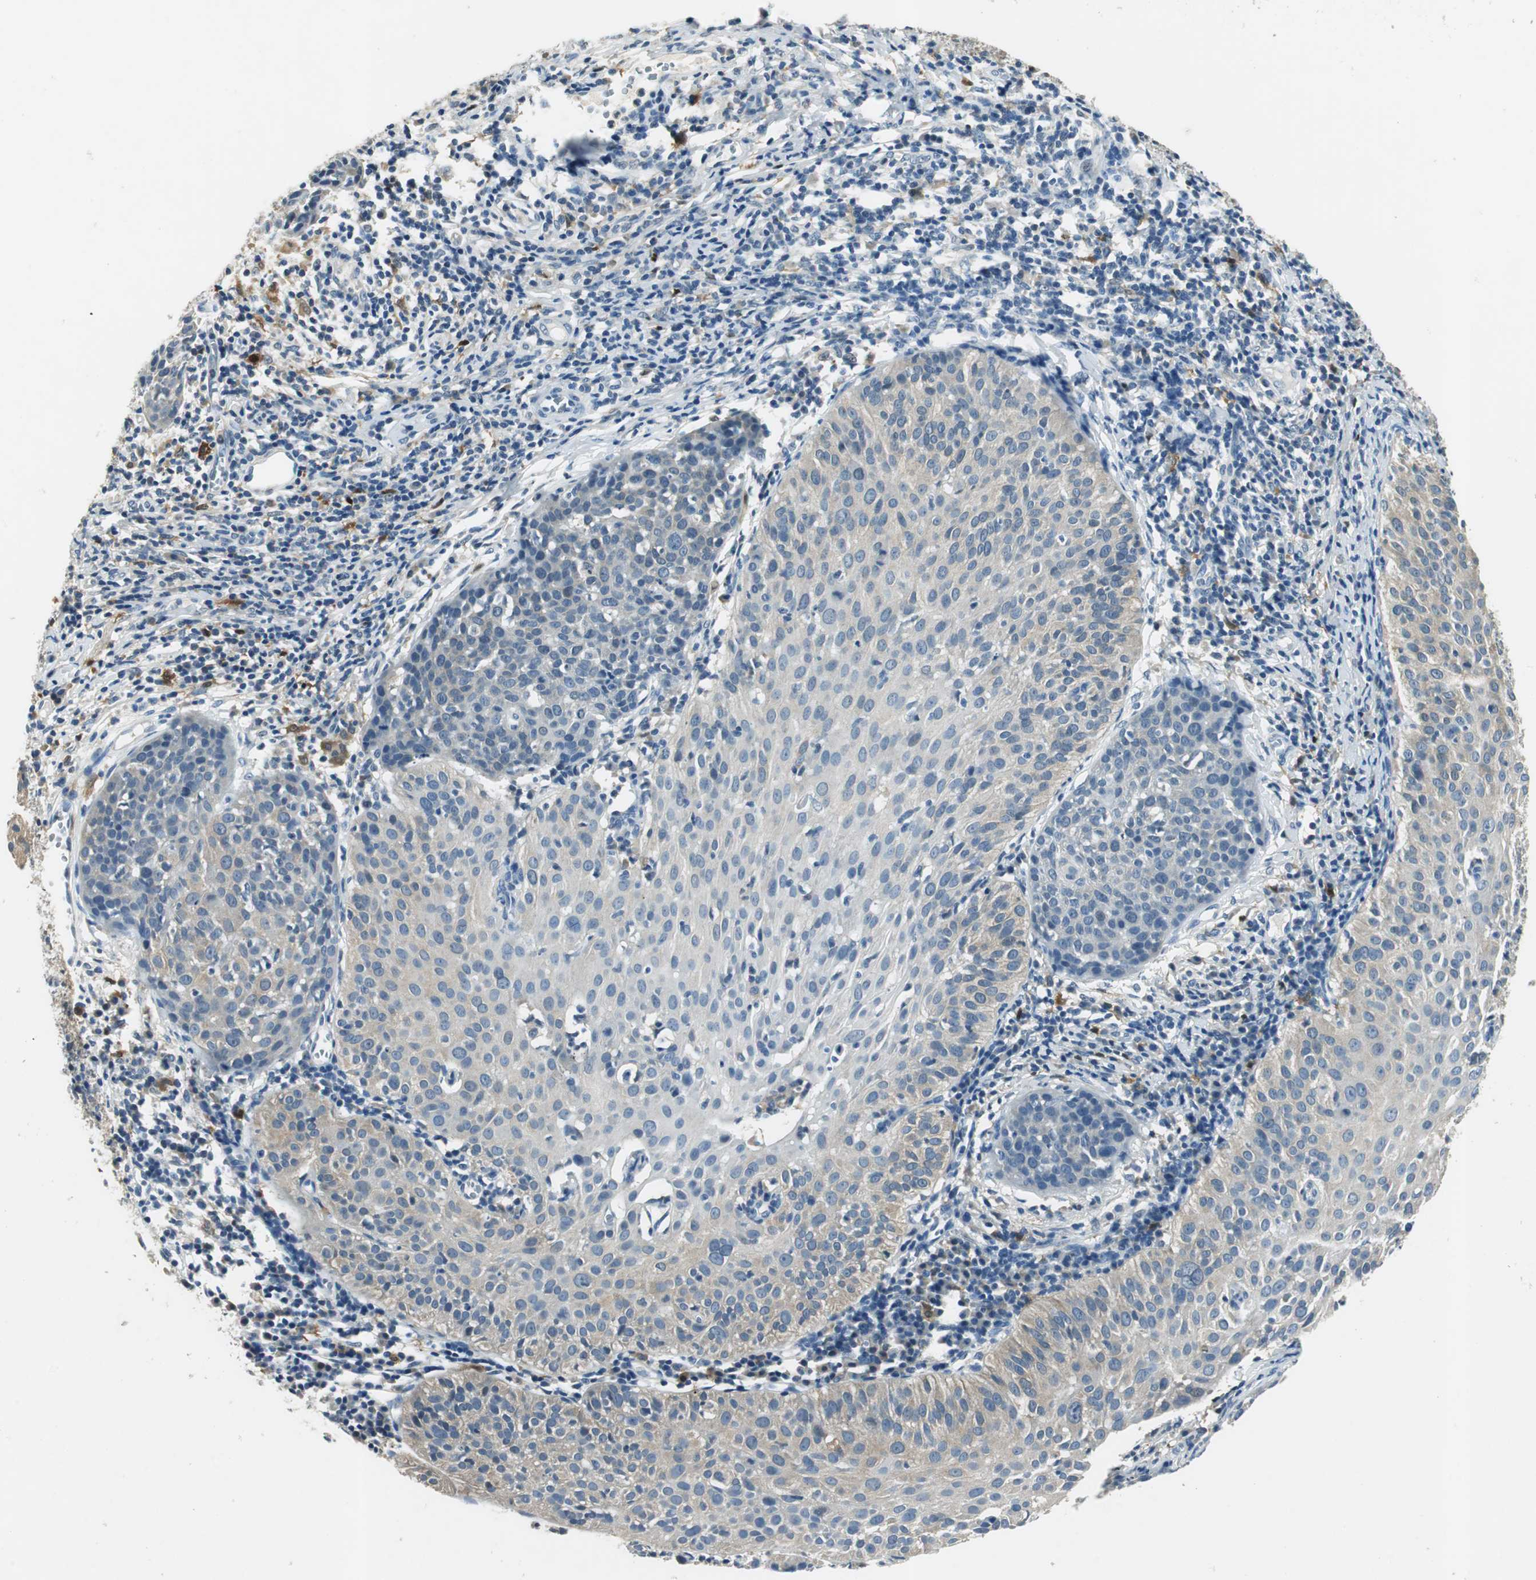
{"staining": {"intensity": "negative", "quantity": "none", "location": "none"}, "tissue": "cervical cancer", "cell_type": "Tumor cells", "image_type": "cancer", "snomed": [{"axis": "morphology", "description": "Squamous cell carcinoma, NOS"}, {"axis": "topography", "description": "Cervix"}], "caption": "Cervical cancer (squamous cell carcinoma) was stained to show a protein in brown. There is no significant staining in tumor cells.", "gene": "ME1", "patient": {"sex": "female", "age": 38}}